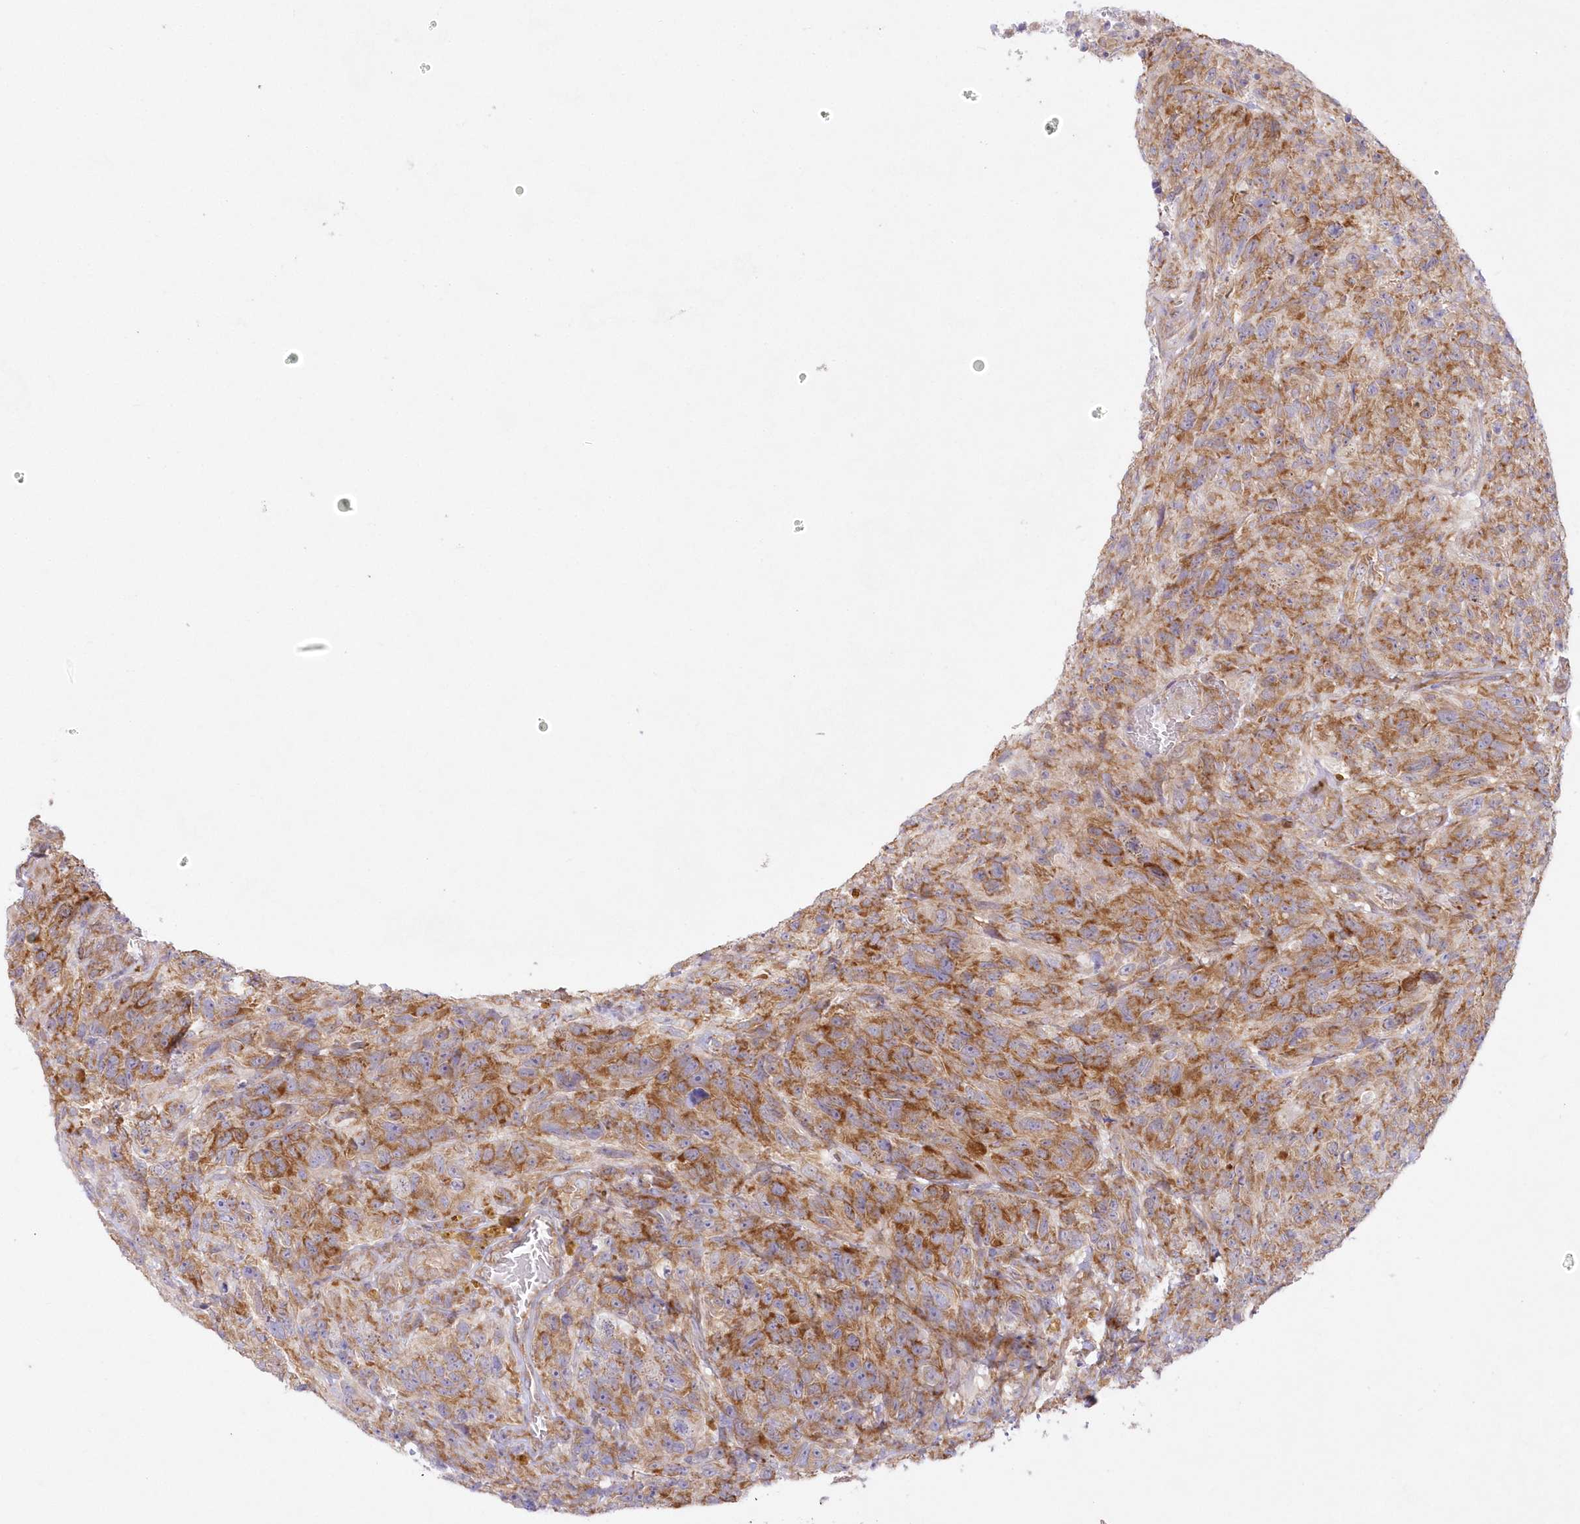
{"staining": {"intensity": "strong", "quantity": ">75%", "location": "cytoplasmic/membranous"}, "tissue": "glioma", "cell_type": "Tumor cells", "image_type": "cancer", "snomed": [{"axis": "morphology", "description": "Glioma, malignant, High grade"}, {"axis": "topography", "description": "Brain"}], "caption": "Protein analysis of malignant glioma (high-grade) tissue reveals strong cytoplasmic/membranous positivity in approximately >75% of tumor cells. Using DAB (brown) and hematoxylin (blue) stains, captured at high magnification using brightfield microscopy.", "gene": "RNPEP", "patient": {"sex": "male", "age": 69}}